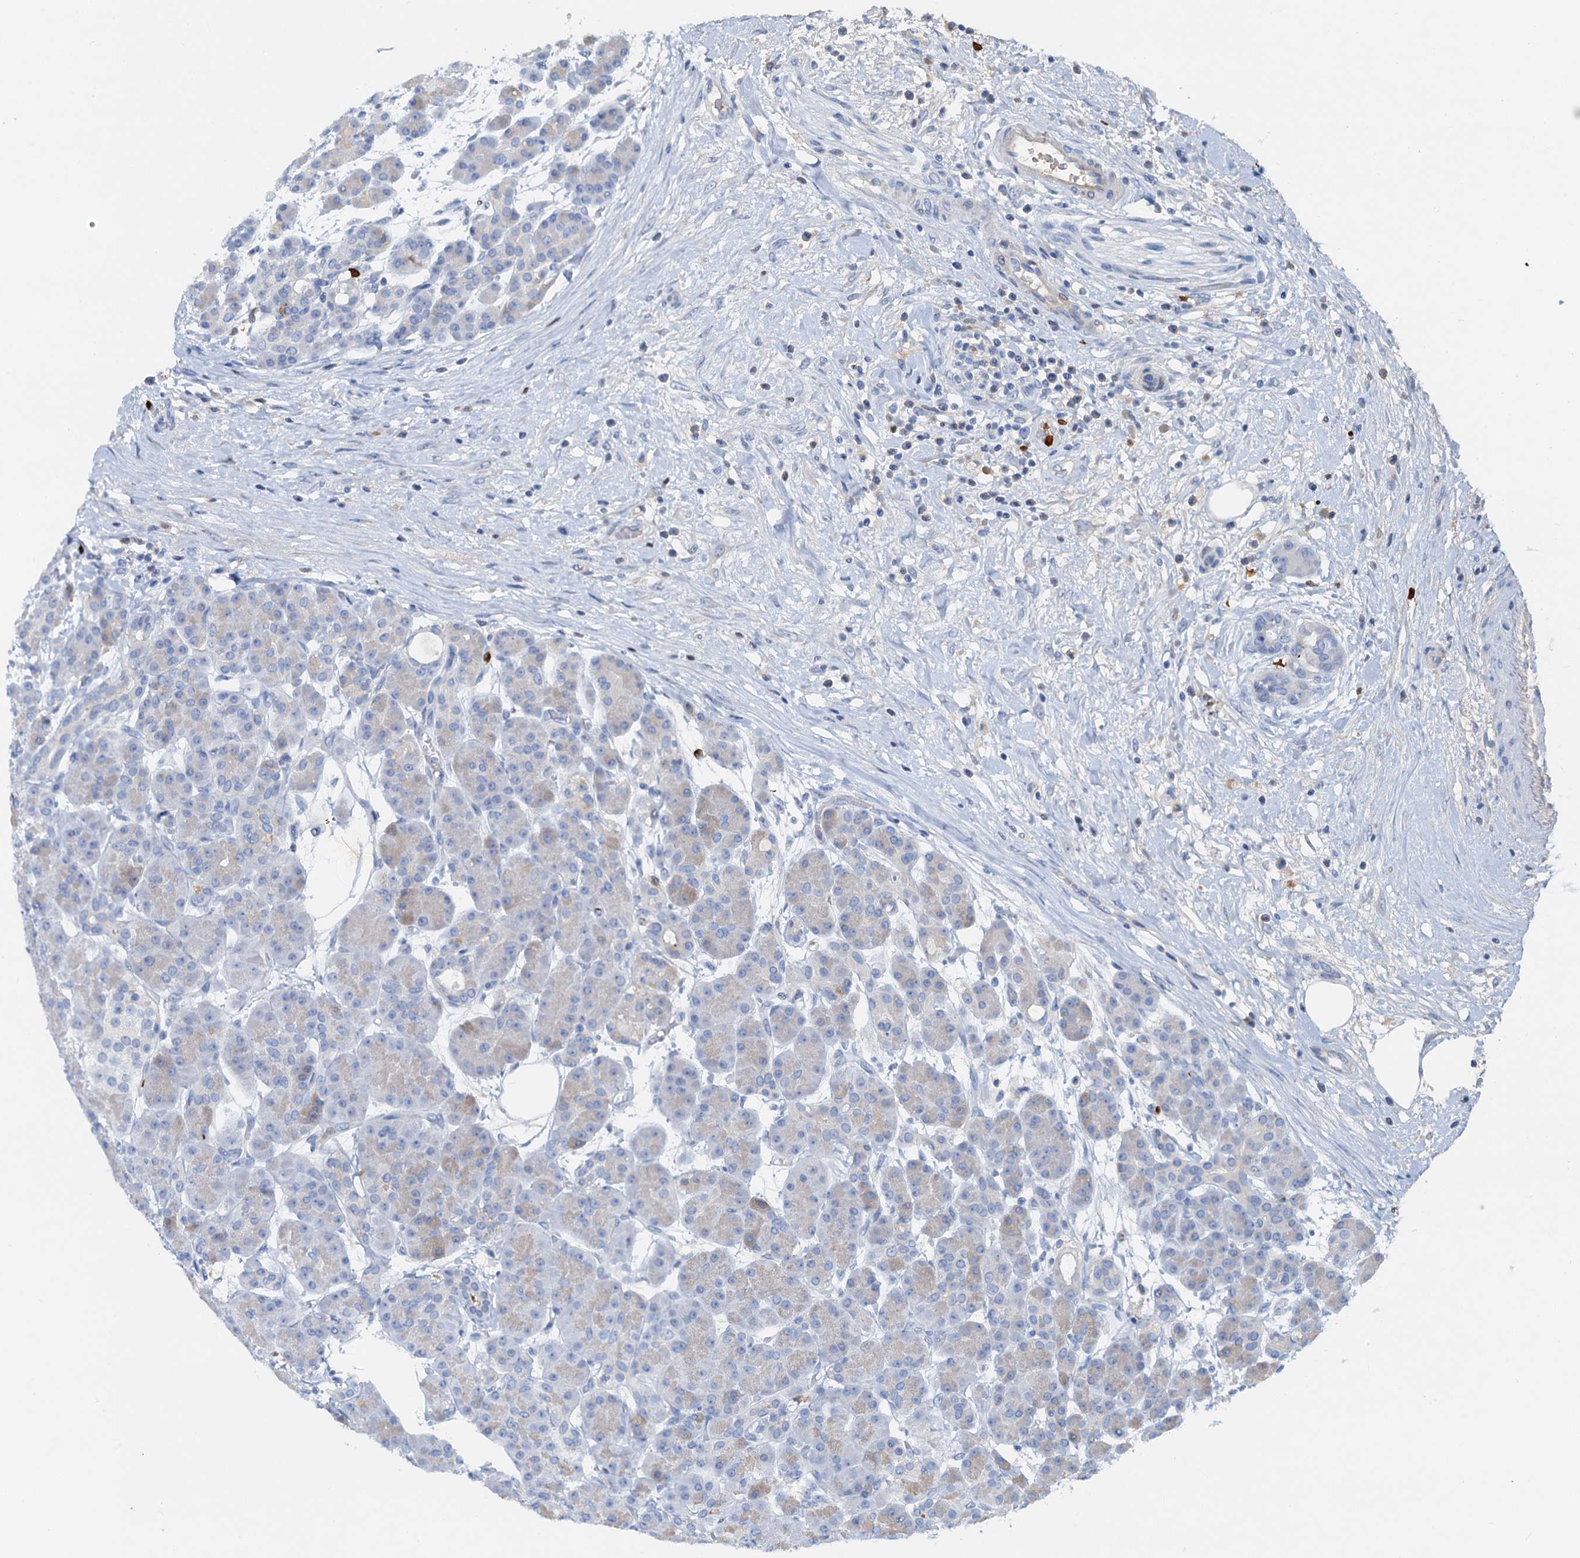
{"staining": {"intensity": "weak", "quantity": "25%-75%", "location": "cytoplasmic/membranous"}, "tissue": "pancreas", "cell_type": "Exocrine glandular cells", "image_type": "normal", "snomed": [{"axis": "morphology", "description": "Normal tissue, NOS"}, {"axis": "topography", "description": "Pancreas"}], "caption": "A photomicrograph showing weak cytoplasmic/membranous expression in approximately 25%-75% of exocrine glandular cells in normal pancreas, as visualized by brown immunohistochemical staining.", "gene": "OTOA", "patient": {"sex": "male", "age": 63}}